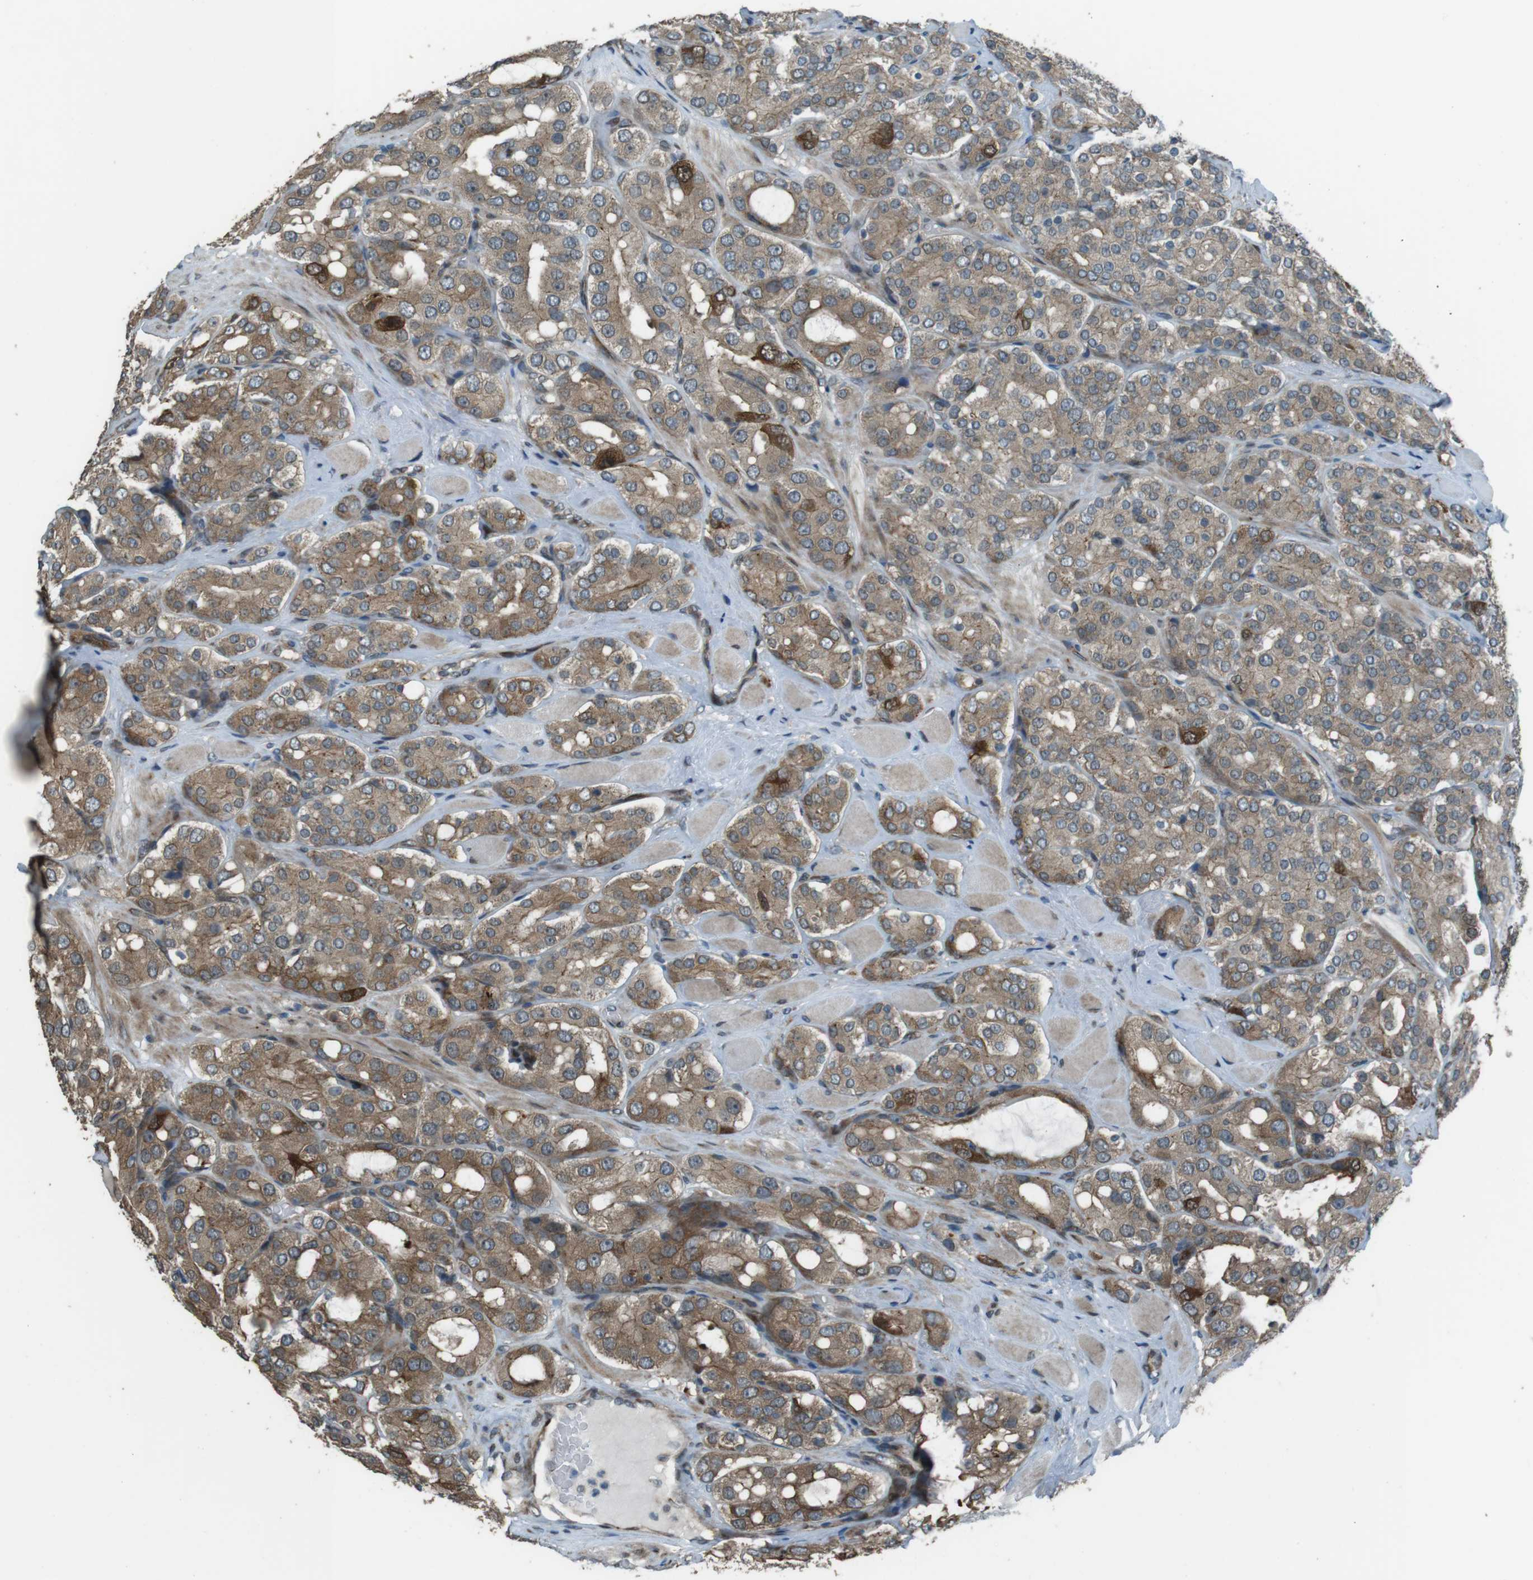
{"staining": {"intensity": "moderate", "quantity": ">75%", "location": "cytoplasmic/membranous"}, "tissue": "prostate cancer", "cell_type": "Tumor cells", "image_type": "cancer", "snomed": [{"axis": "morphology", "description": "Adenocarcinoma, High grade"}, {"axis": "topography", "description": "Prostate"}], "caption": "Prostate adenocarcinoma (high-grade) stained with DAB immunohistochemistry (IHC) shows medium levels of moderate cytoplasmic/membranous positivity in about >75% of tumor cells.", "gene": "ZNF330", "patient": {"sex": "male", "age": 65}}